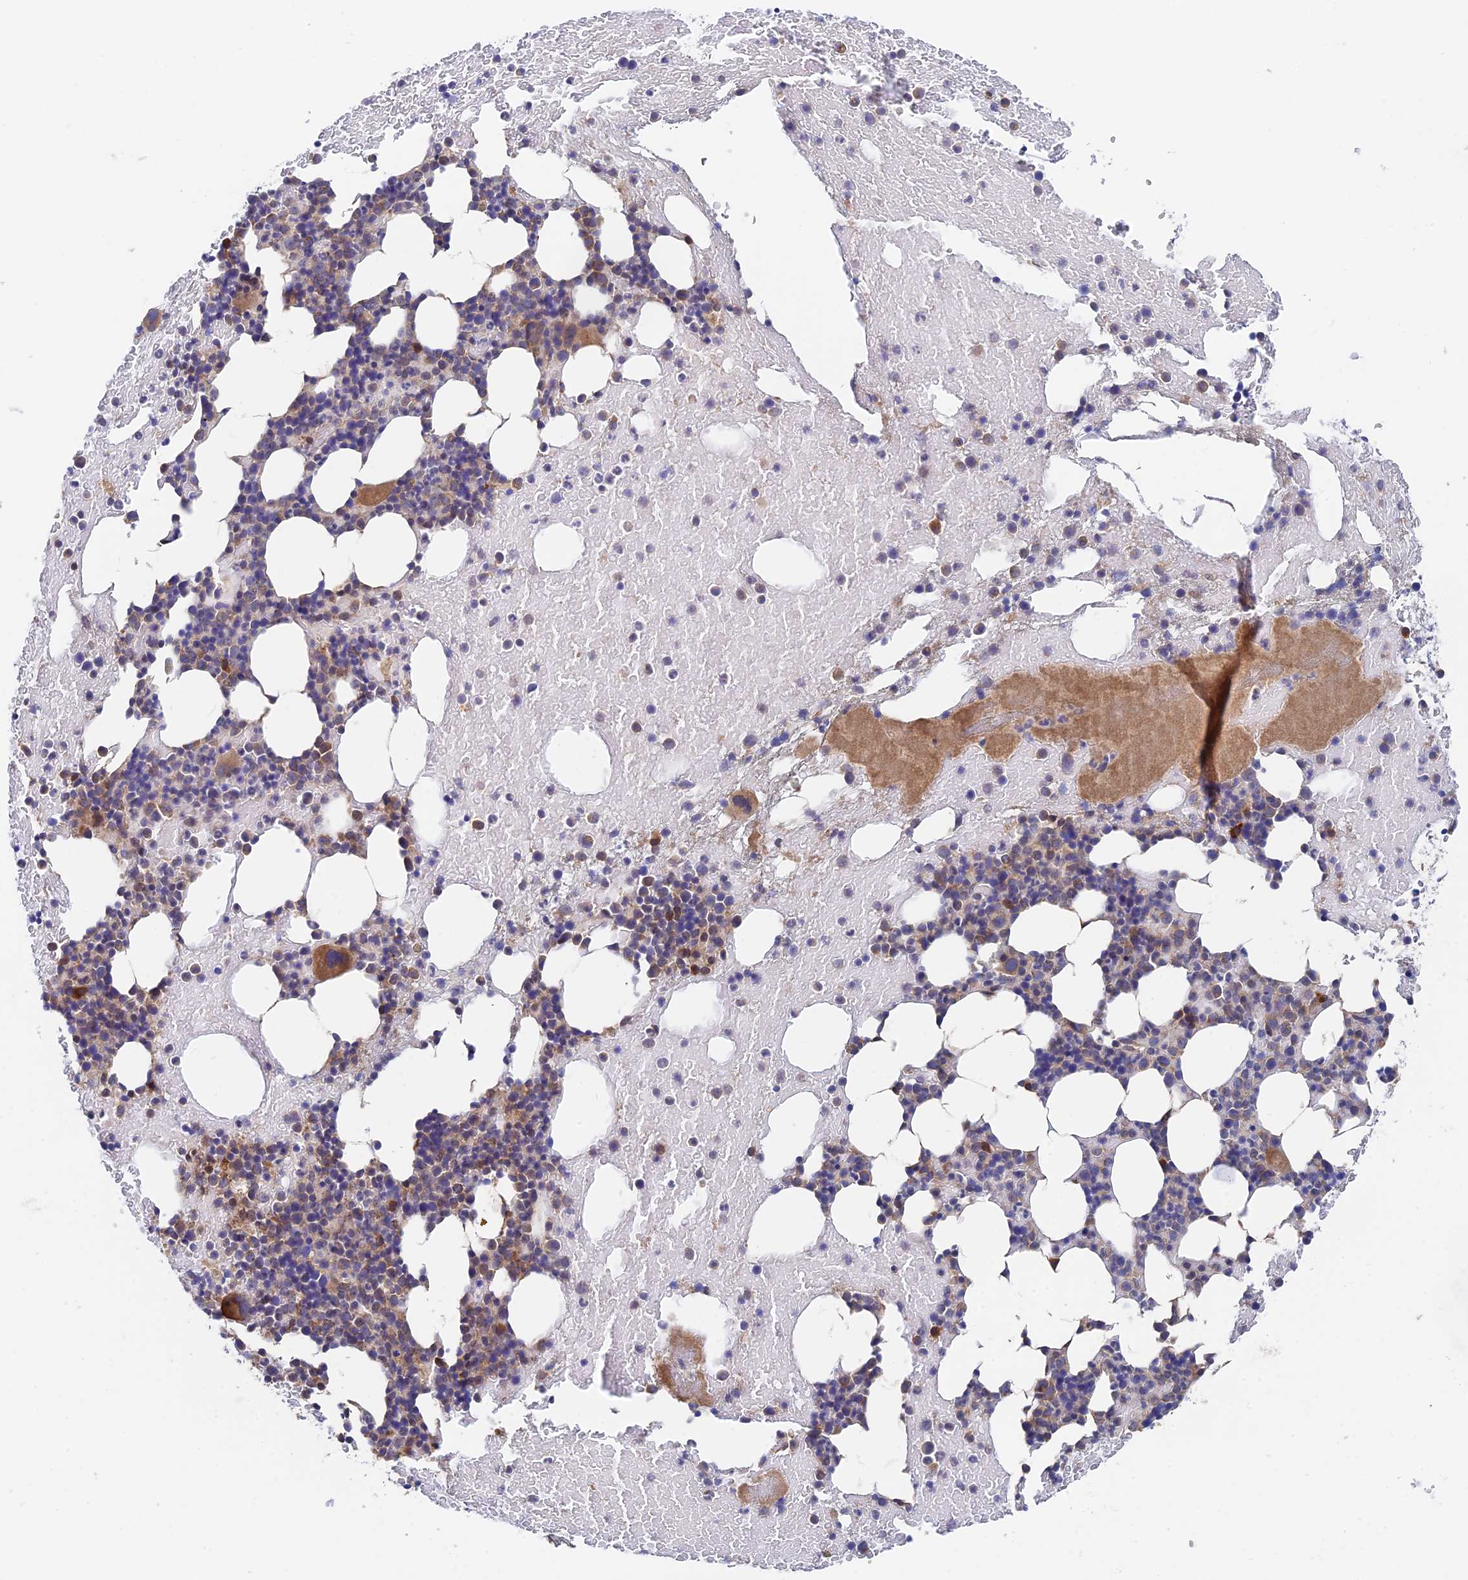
{"staining": {"intensity": "moderate", "quantity": "<25%", "location": "cytoplasmic/membranous"}, "tissue": "bone marrow", "cell_type": "Hematopoietic cells", "image_type": "normal", "snomed": [{"axis": "morphology", "description": "Normal tissue, NOS"}, {"axis": "topography", "description": "Bone marrow"}], "caption": "Immunohistochemical staining of normal bone marrow displays low levels of moderate cytoplasmic/membranous staining in about <25% of hematopoietic cells.", "gene": "ZNF320", "patient": {"sex": "male", "age": 57}}